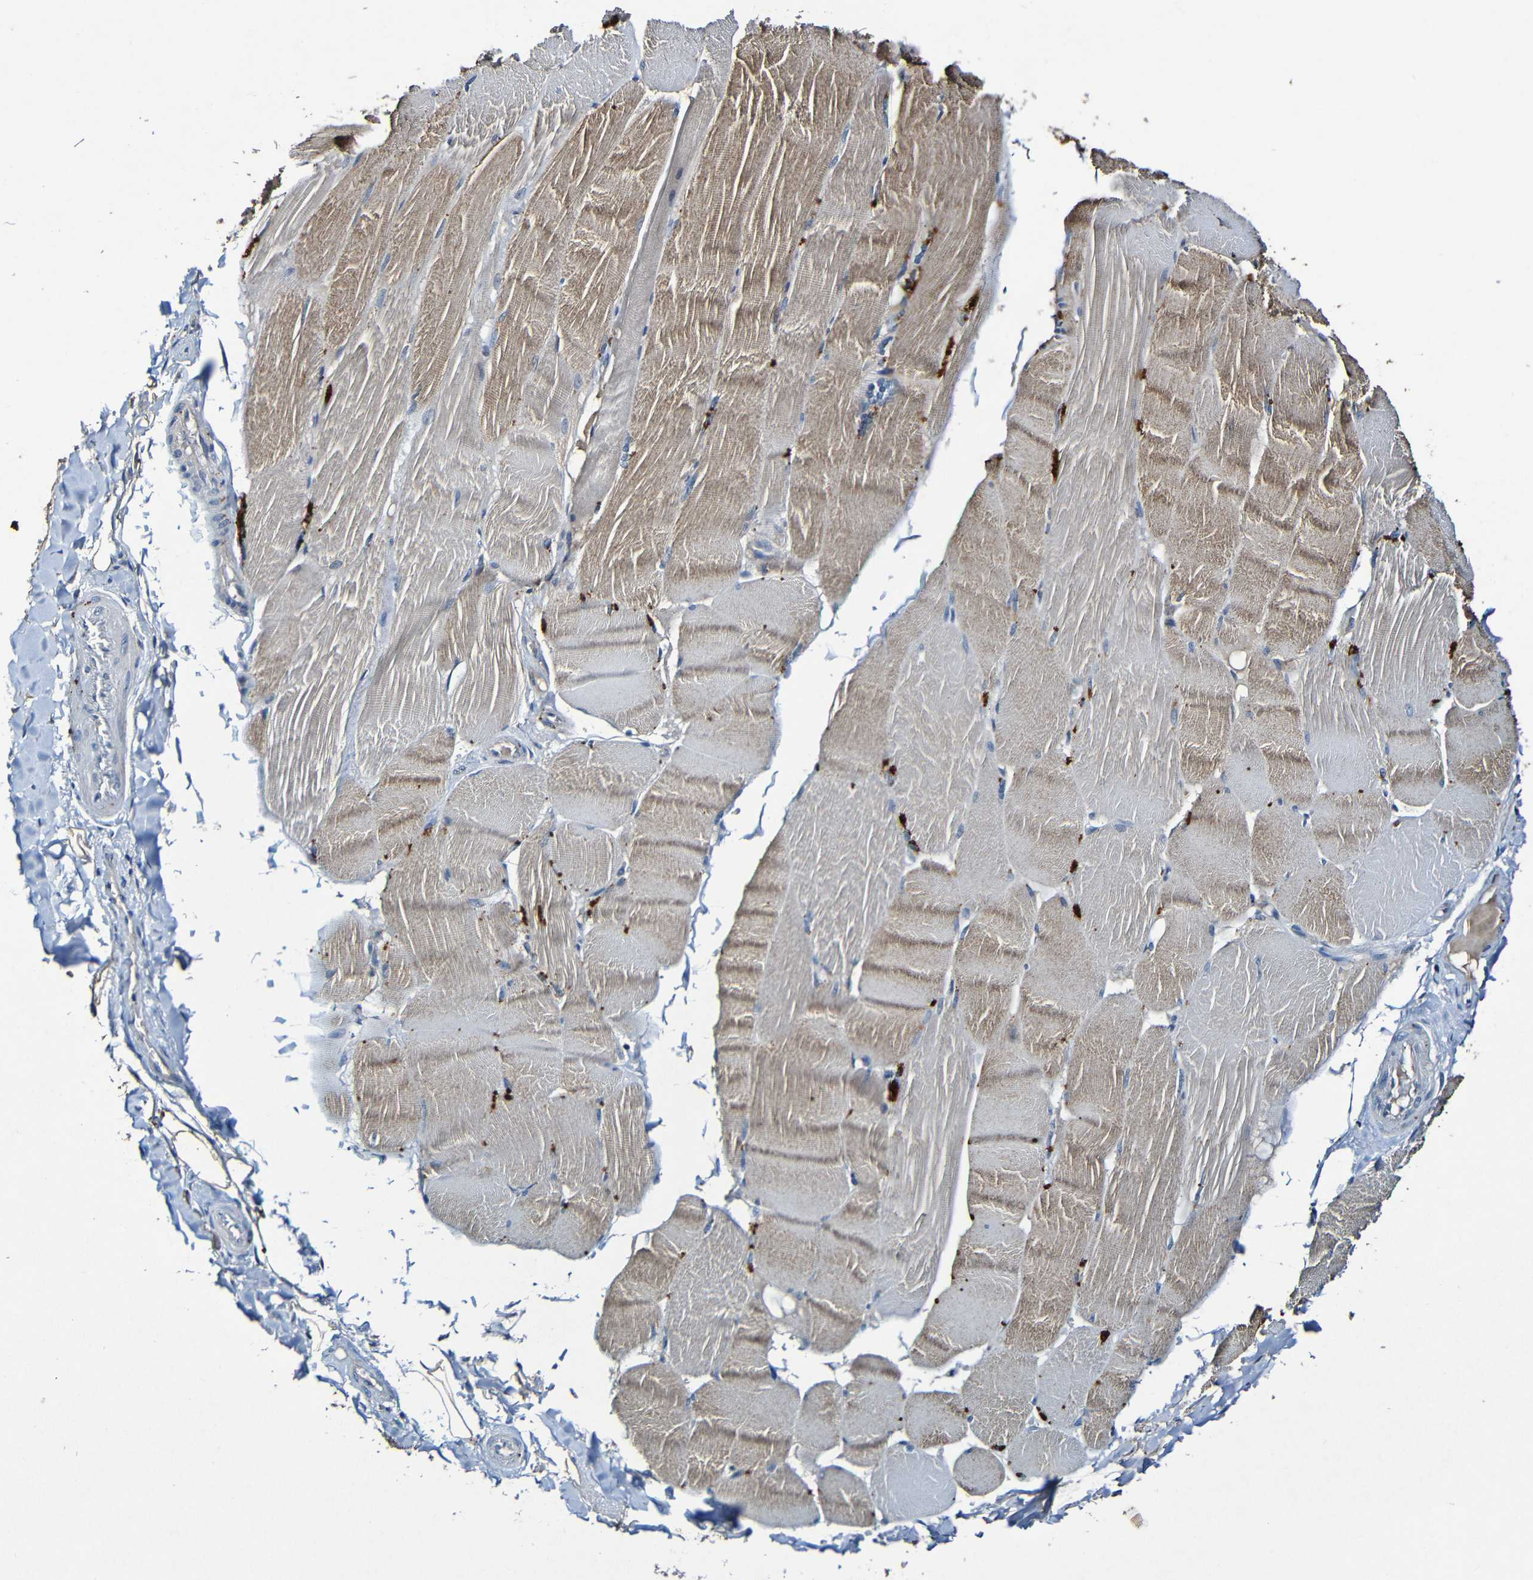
{"staining": {"intensity": "weak", "quantity": "25%-75%", "location": "cytoplasmic/membranous"}, "tissue": "skeletal muscle", "cell_type": "Myocytes", "image_type": "normal", "snomed": [{"axis": "morphology", "description": "Normal tissue, NOS"}, {"axis": "topography", "description": "Skin"}, {"axis": "topography", "description": "Skeletal muscle"}], "caption": "About 25%-75% of myocytes in unremarkable human skeletal muscle display weak cytoplasmic/membranous protein expression as visualized by brown immunohistochemical staining.", "gene": "LRRC70", "patient": {"sex": "male", "age": 83}}